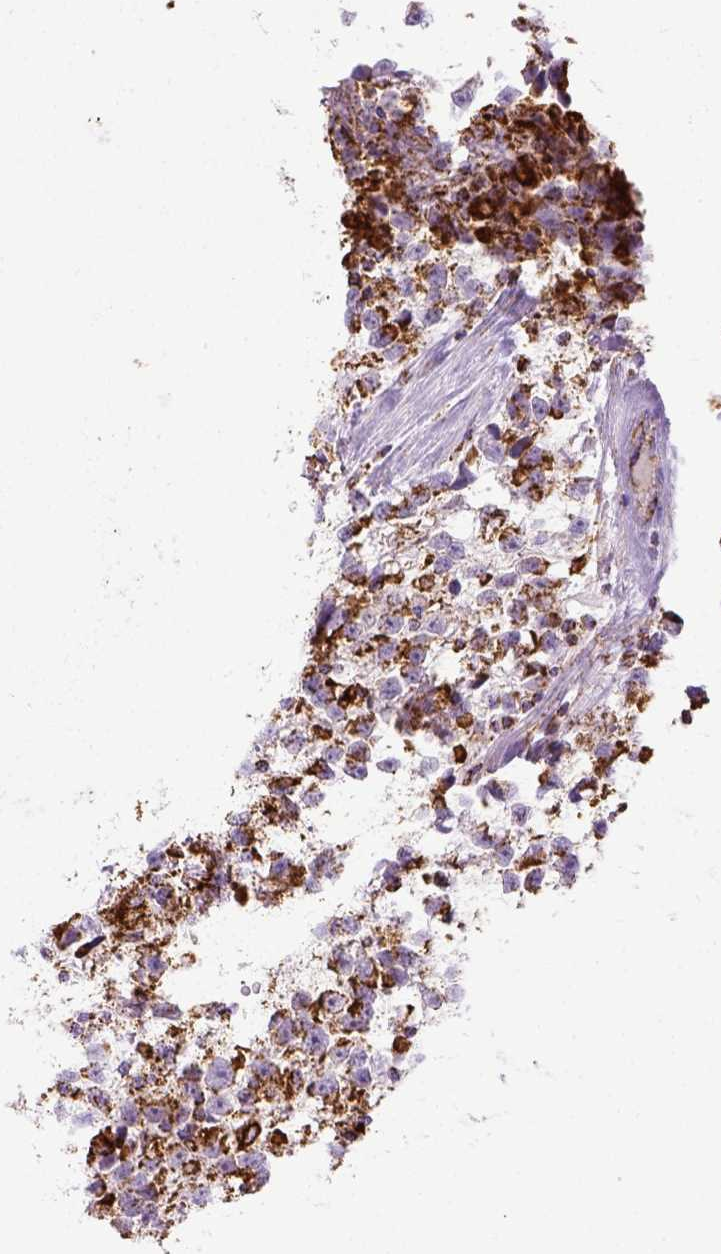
{"staining": {"intensity": "strong", "quantity": ">75%", "location": "cytoplasmic/membranous"}, "tissue": "testis cancer", "cell_type": "Tumor cells", "image_type": "cancer", "snomed": [{"axis": "morphology", "description": "Seminoma, NOS"}, {"axis": "topography", "description": "Testis"}], "caption": "Human testis cancer (seminoma) stained with a protein marker exhibits strong staining in tumor cells.", "gene": "MT-CO1", "patient": {"sex": "male", "age": 31}}